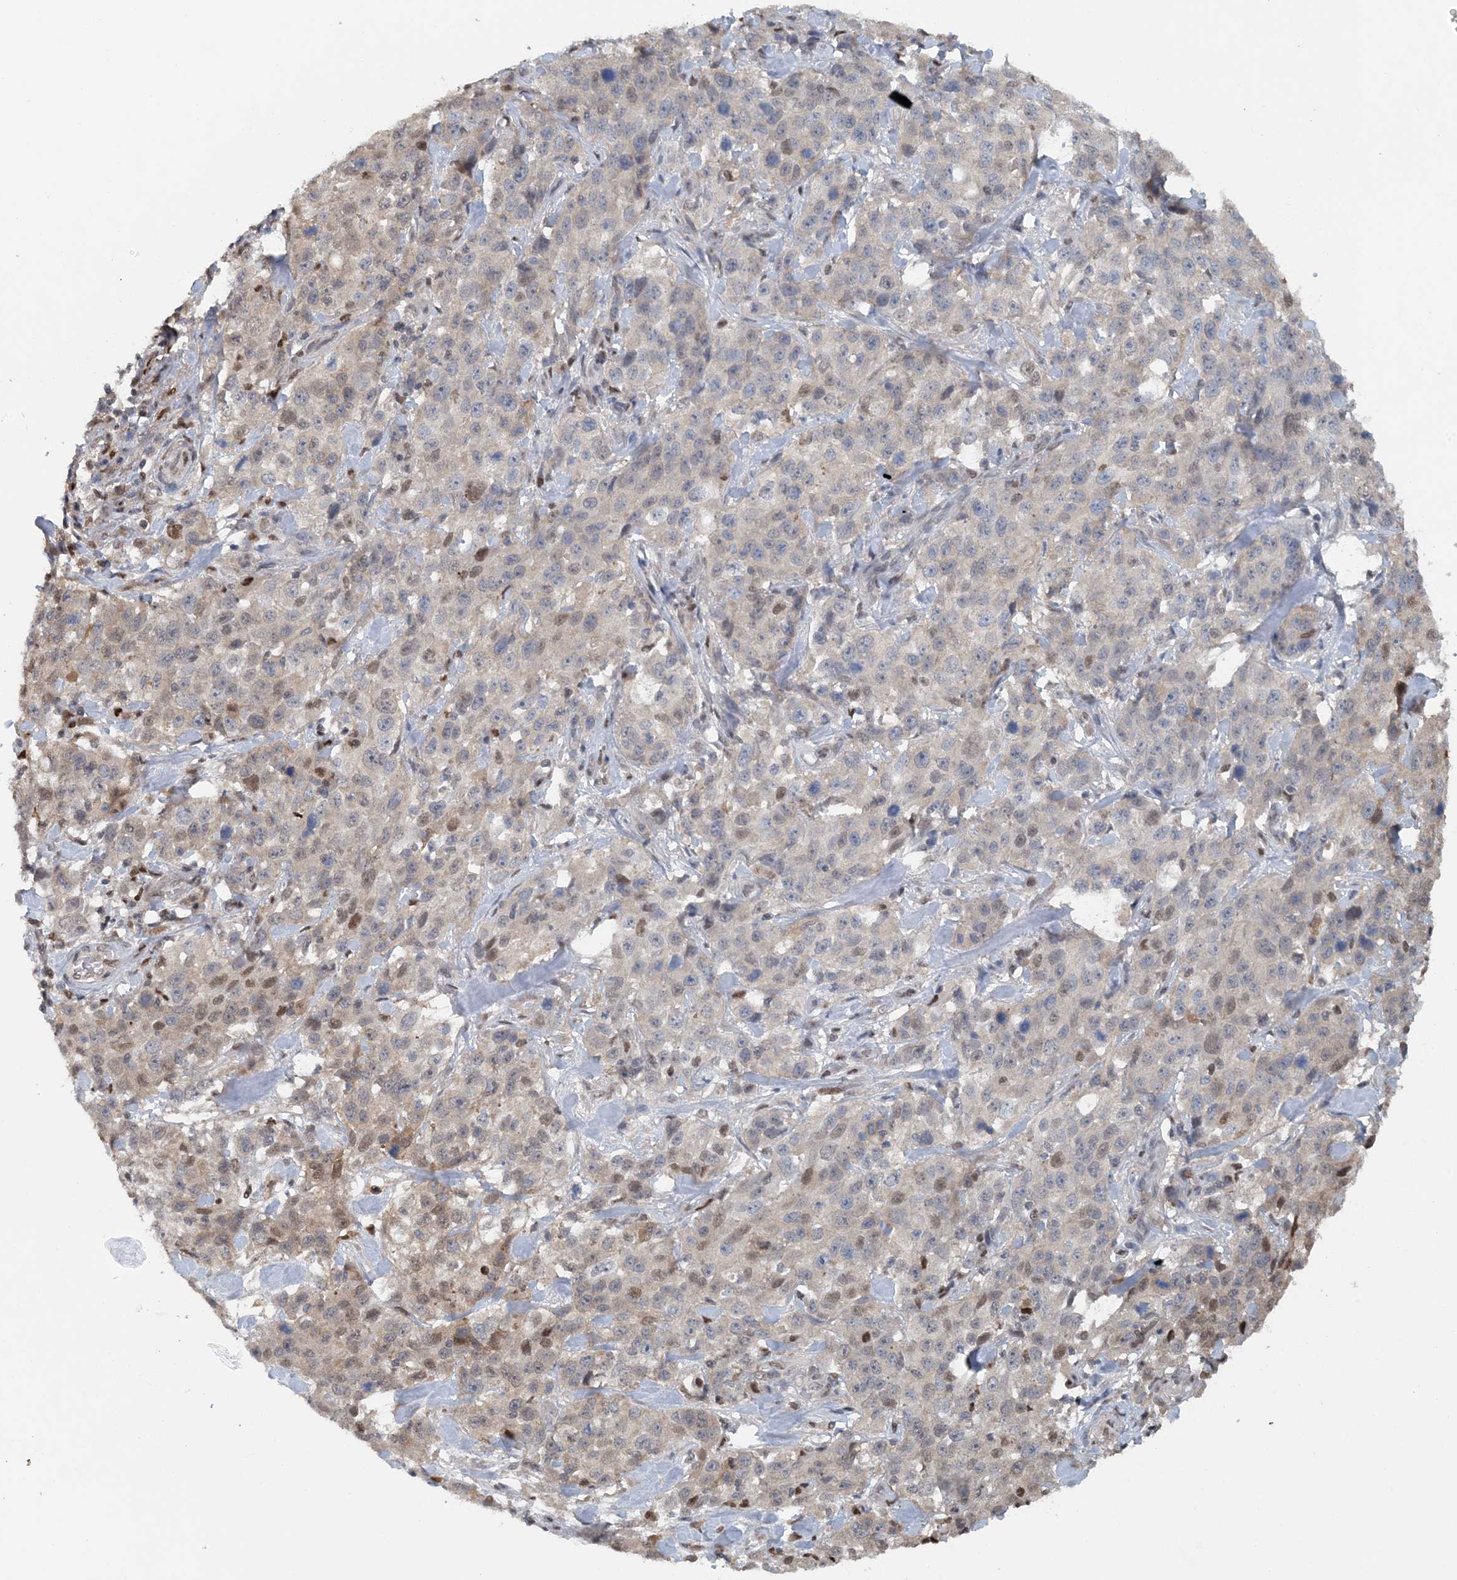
{"staining": {"intensity": "moderate", "quantity": "<25%", "location": "nuclear"}, "tissue": "stomach cancer", "cell_type": "Tumor cells", "image_type": "cancer", "snomed": [{"axis": "morphology", "description": "Normal tissue, NOS"}, {"axis": "morphology", "description": "Adenocarcinoma, NOS"}, {"axis": "topography", "description": "Lymph node"}, {"axis": "topography", "description": "Stomach"}], "caption": "Adenocarcinoma (stomach) stained for a protein shows moderate nuclear positivity in tumor cells.", "gene": "HIKESHI", "patient": {"sex": "male", "age": 48}}